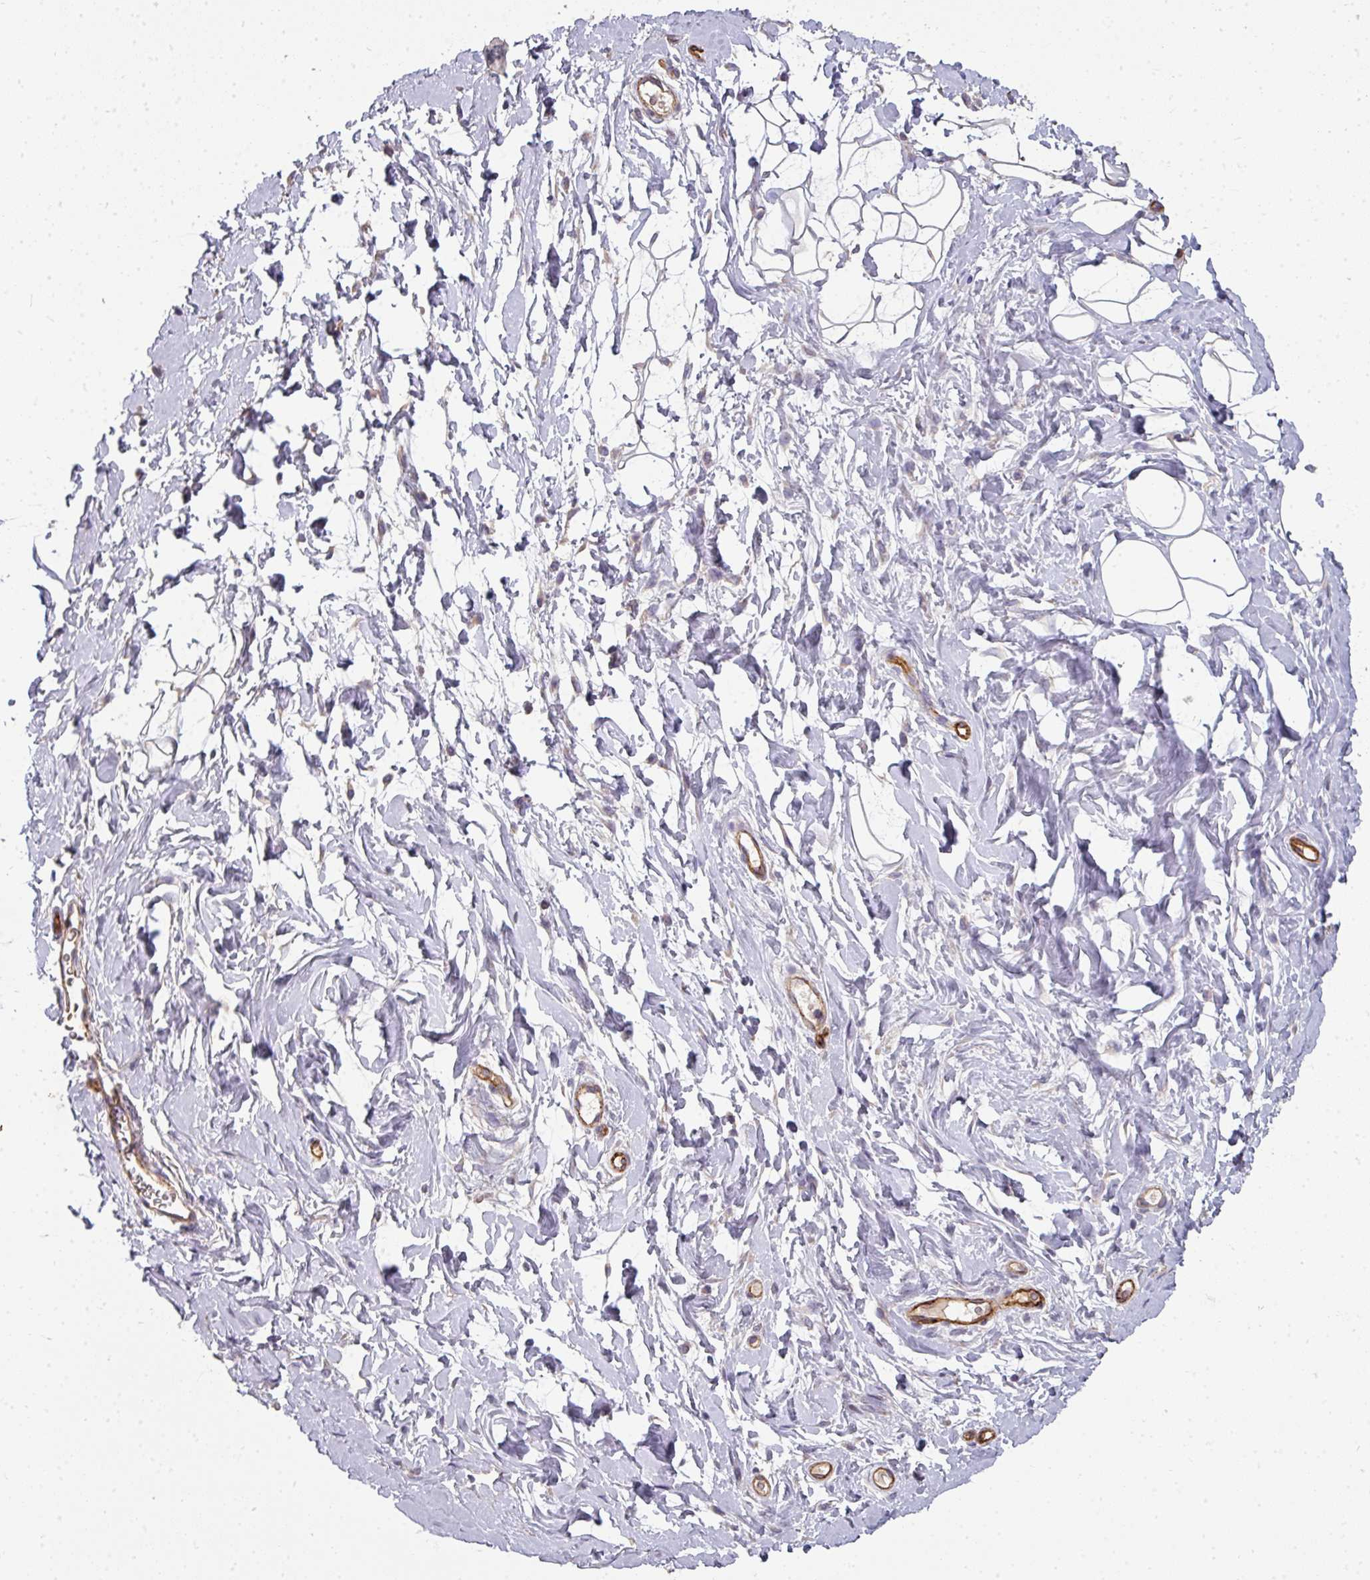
{"staining": {"intensity": "negative", "quantity": "none", "location": "none"}, "tissue": "adipose tissue", "cell_type": "Adipocytes", "image_type": "normal", "snomed": [{"axis": "morphology", "description": "Normal tissue, NOS"}, {"axis": "topography", "description": "Breast"}], "caption": "High magnification brightfield microscopy of unremarkable adipose tissue stained with DAB (brown) and counterstained with hematoxylin (blue): adipocytes show no significant staining. (DAB immunohistochemistry (IHC) with hematoxylin counter stain).", "gene": "PCDH1", "patient": {"sex": "female", "age": 26}}